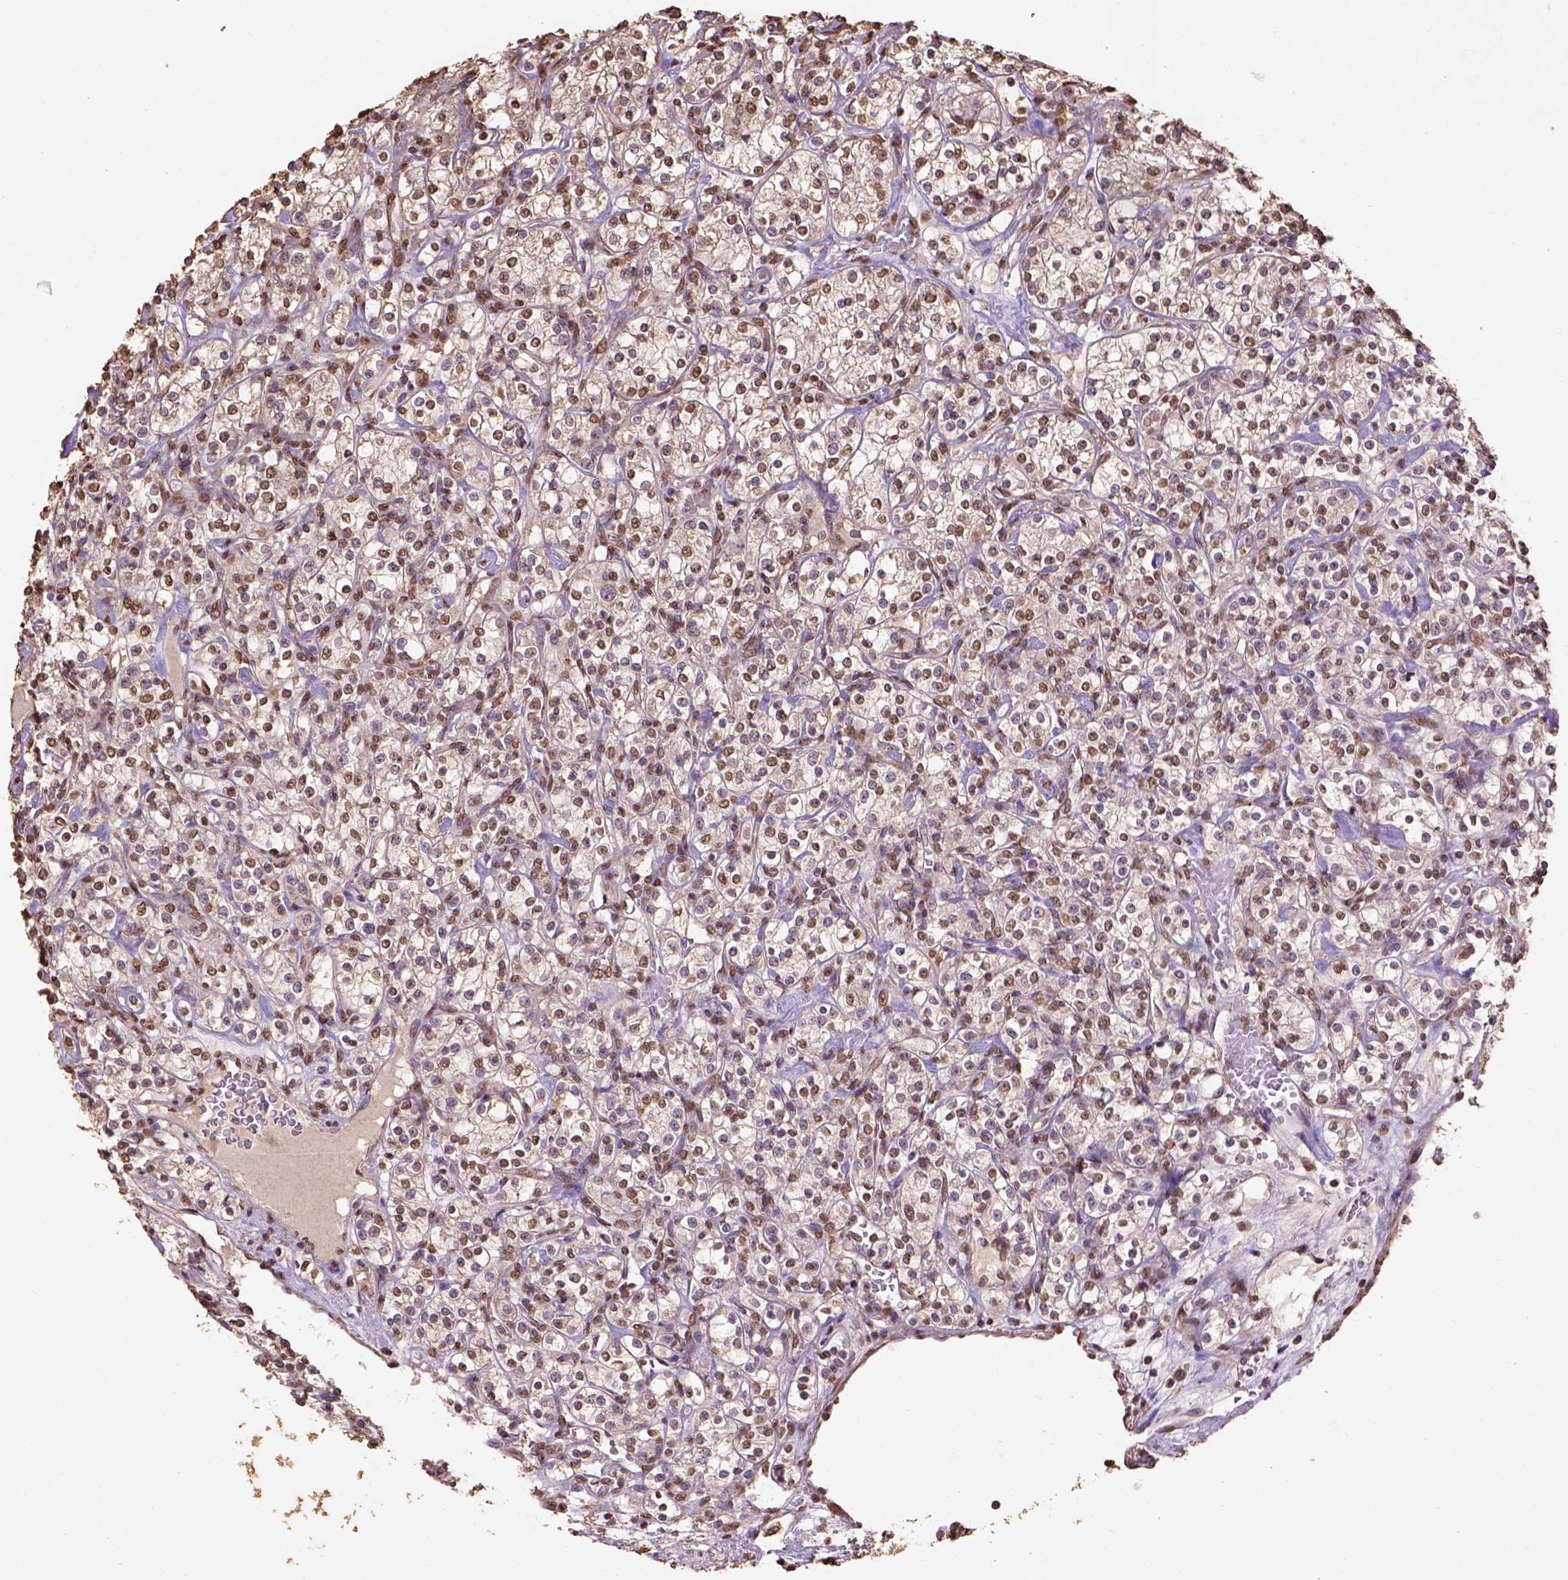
{"staining": {"intensity": "moderate", "quantity": ">75%", "location": "nuclear"}, "tissue": "renal cancer", "cell_type": "Tumor cells", "image_type": "cancer", "snomed": [{"axis": "morphology", "description": "Adenocarcinoma, NOS"}, {"axis": "topography", "description": "Kidney"}], "caption": "Moderate nuclear staining for a protein is seen in approximately >75% of tumor cells of renal adenocarcinoma using IHC.", "gene": "CSTF2T", "patient": {"sex": "male", "age": 77}}